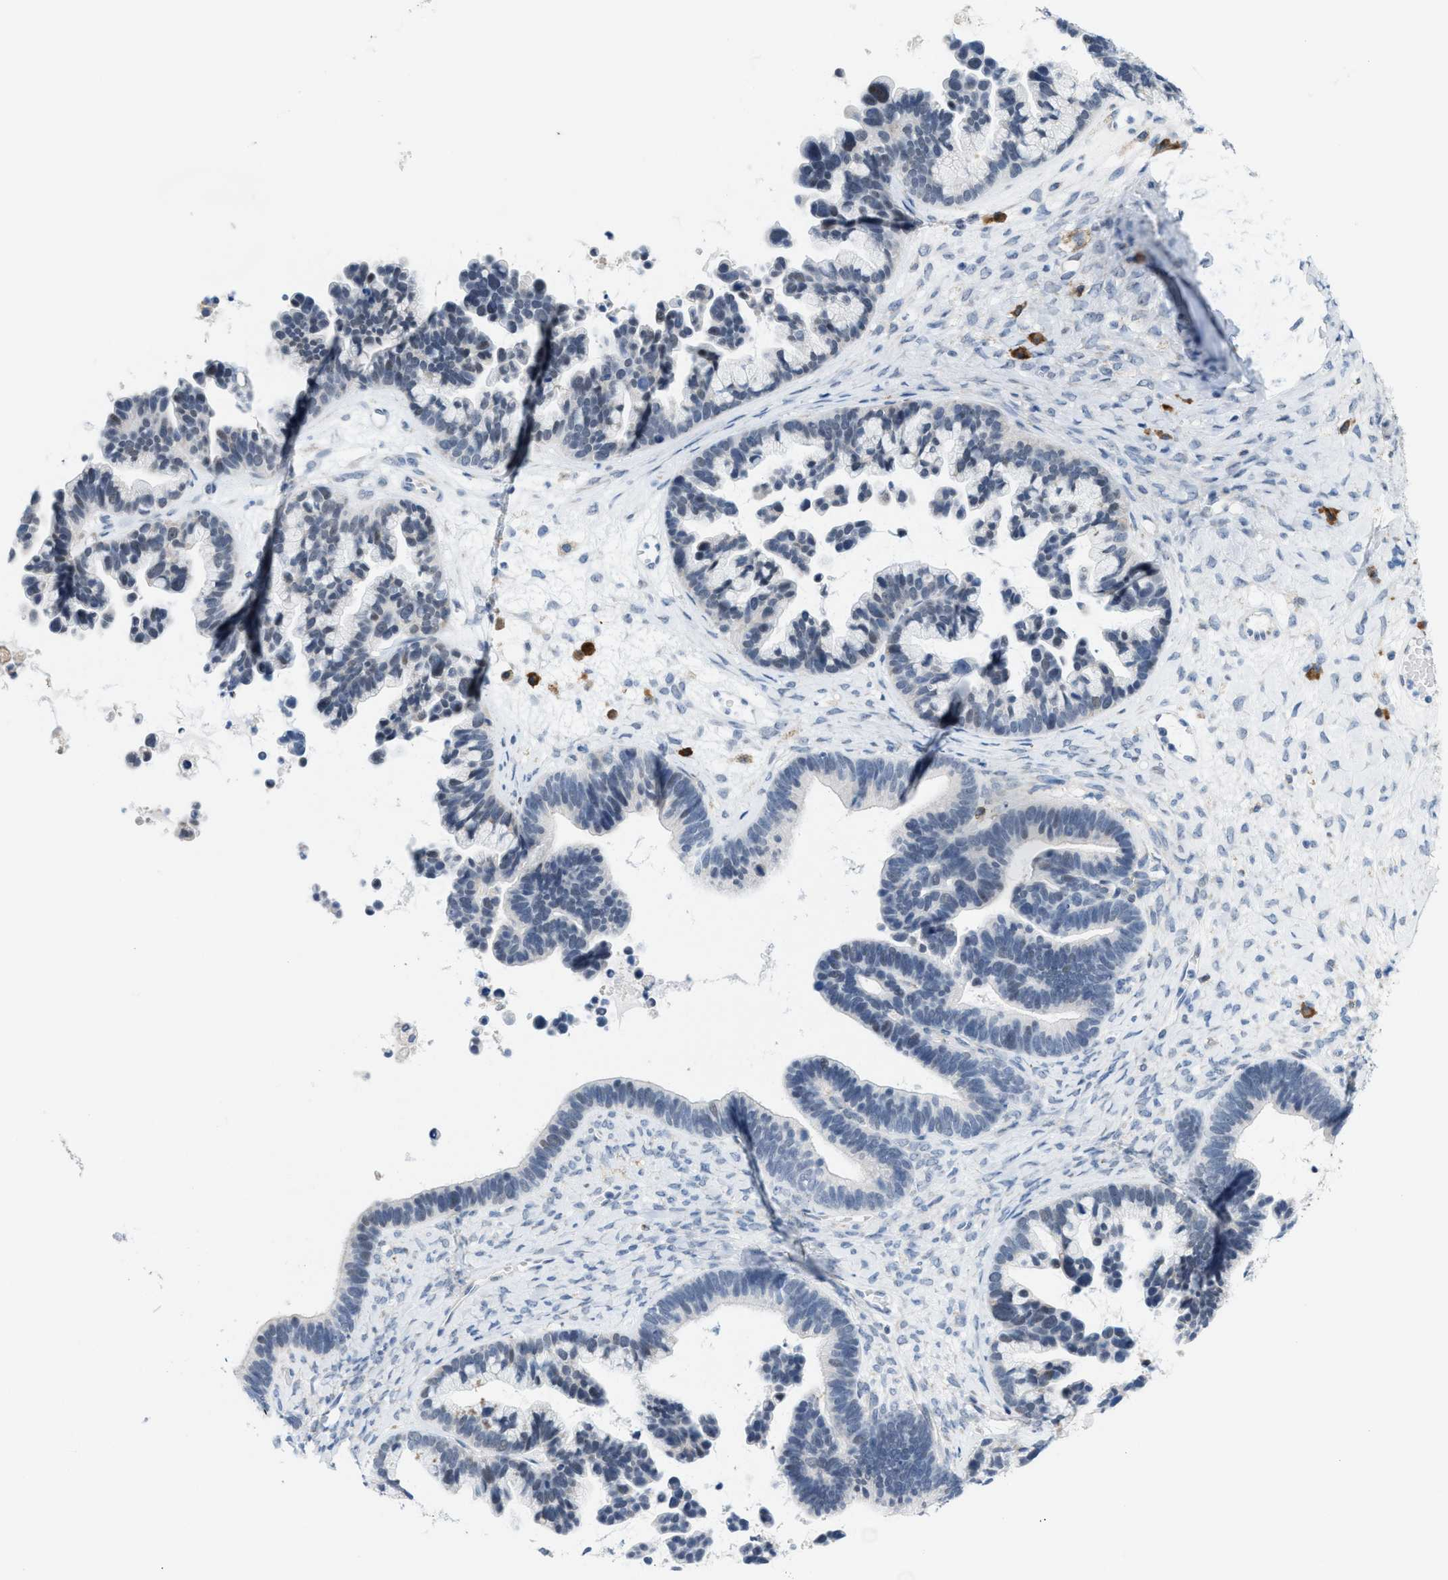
{"staining": {"intensity": "negative", "quantity": "none", "location": "none"}, "tissue": "ovarian cancer", "cell_type": "Tumor cells", "image_type": "cancer", "snomed": [{"axis": "morphology", "description": "Cystadenocarcinoma, serous, NOS"}, {"axis": "topography", "description": "Ovary"}], "caption": "Tumor cells are negative for brown protein staining in ovarian cancer (serous cystadenocarcinoma).", "gene": "KIFC3", "patient": {"sex": "female", "age": 56}}